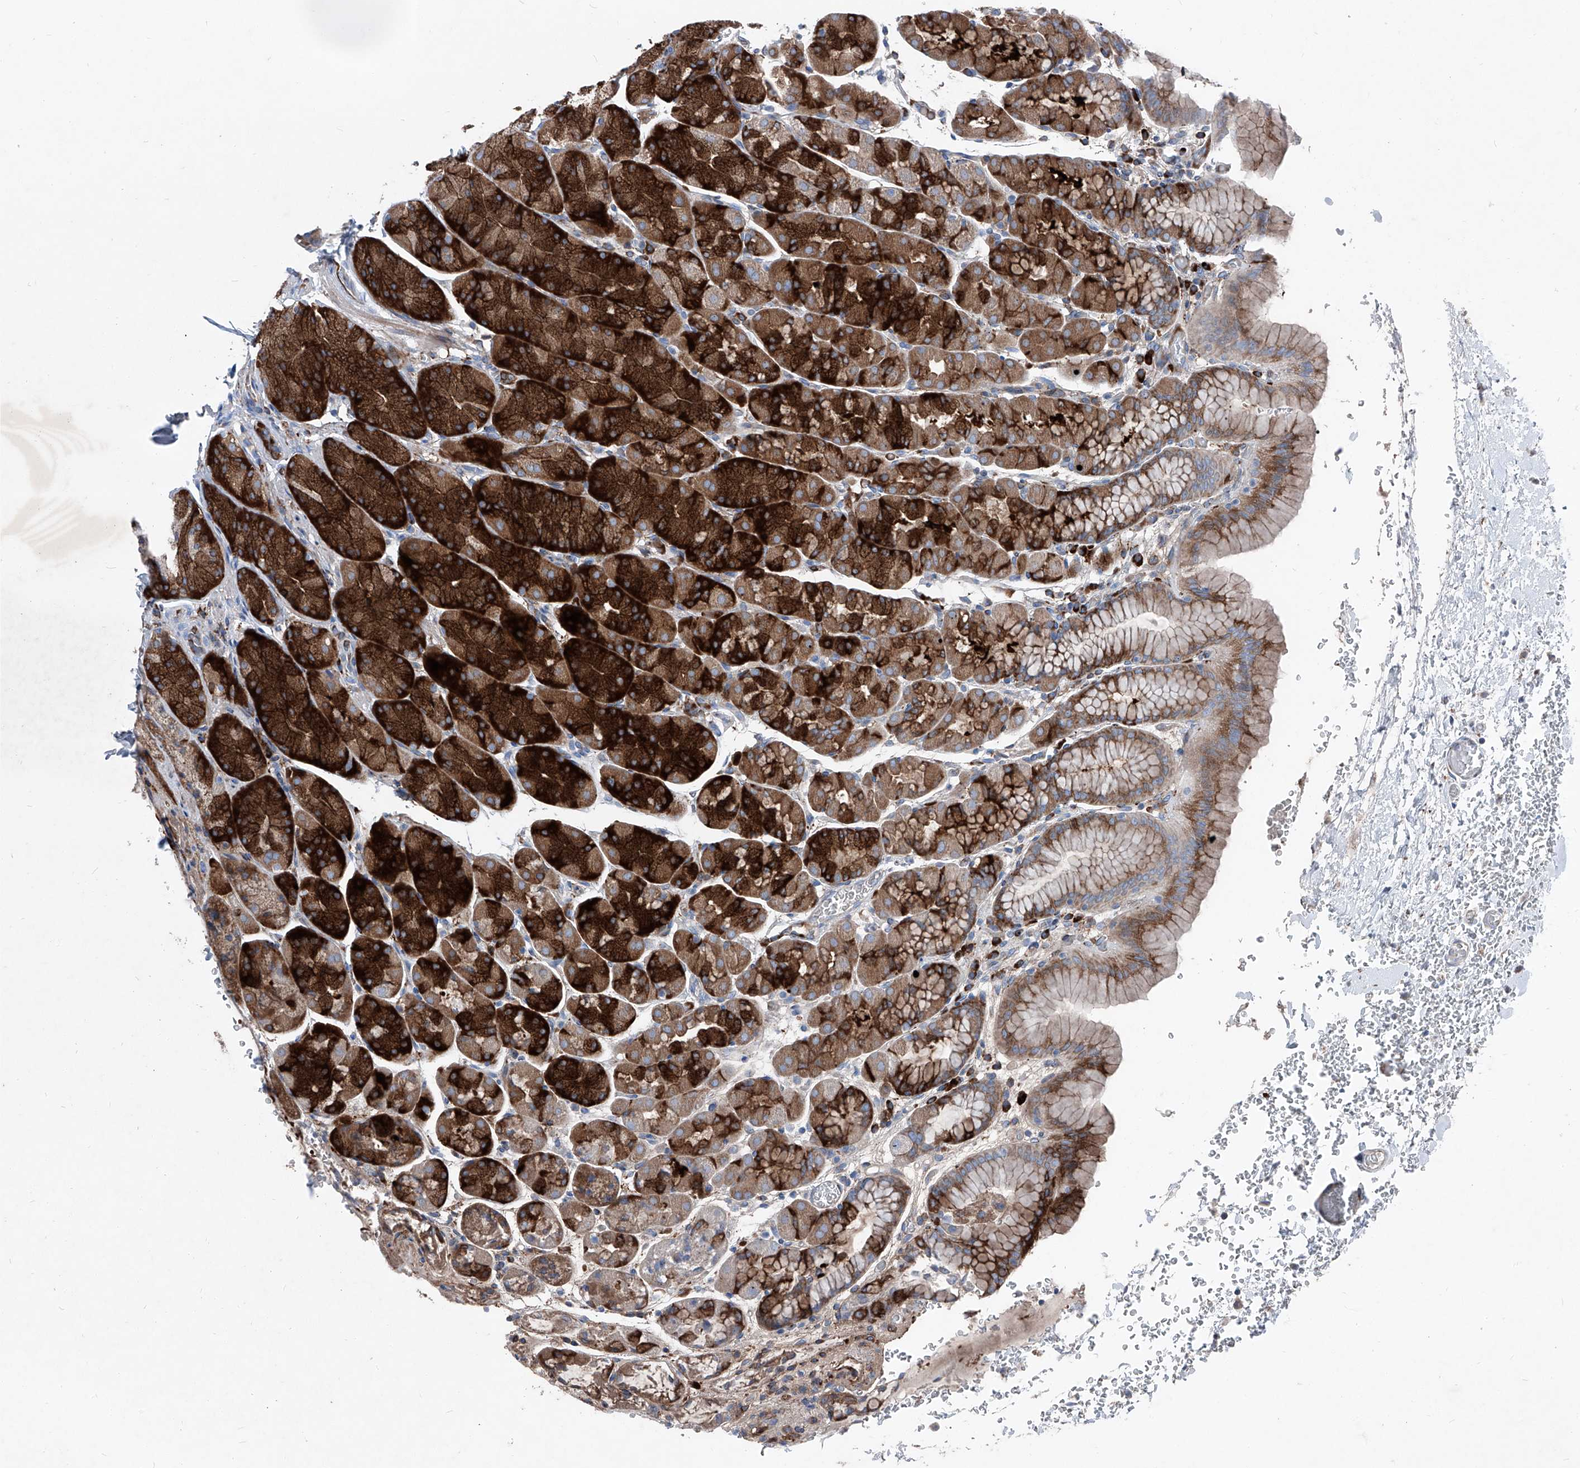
{"staining": {"intensity": "strong", "quantity": ">75%", "location": "cytoplasmic/membranous"}, "tissue": "stomach", "cell_type": "Glandular cells", "image_type": "normal", "snomed": [{"axis": "morphology", "description": "Normal tissue, NOS"}, {"axis": "topography", "description": "Stomach"}], "caption": "Immunohistochemistry image of unremarkable stomach: stomach stained using IHC exhibits high levels of strong protein expression localized specifically in the cytoplasmic/membranous of glandular cells, appearing as a cytoplasmic/membranous brown color.", "gene": "IFI27", "patient": {"sex": "male", "age": 42}}